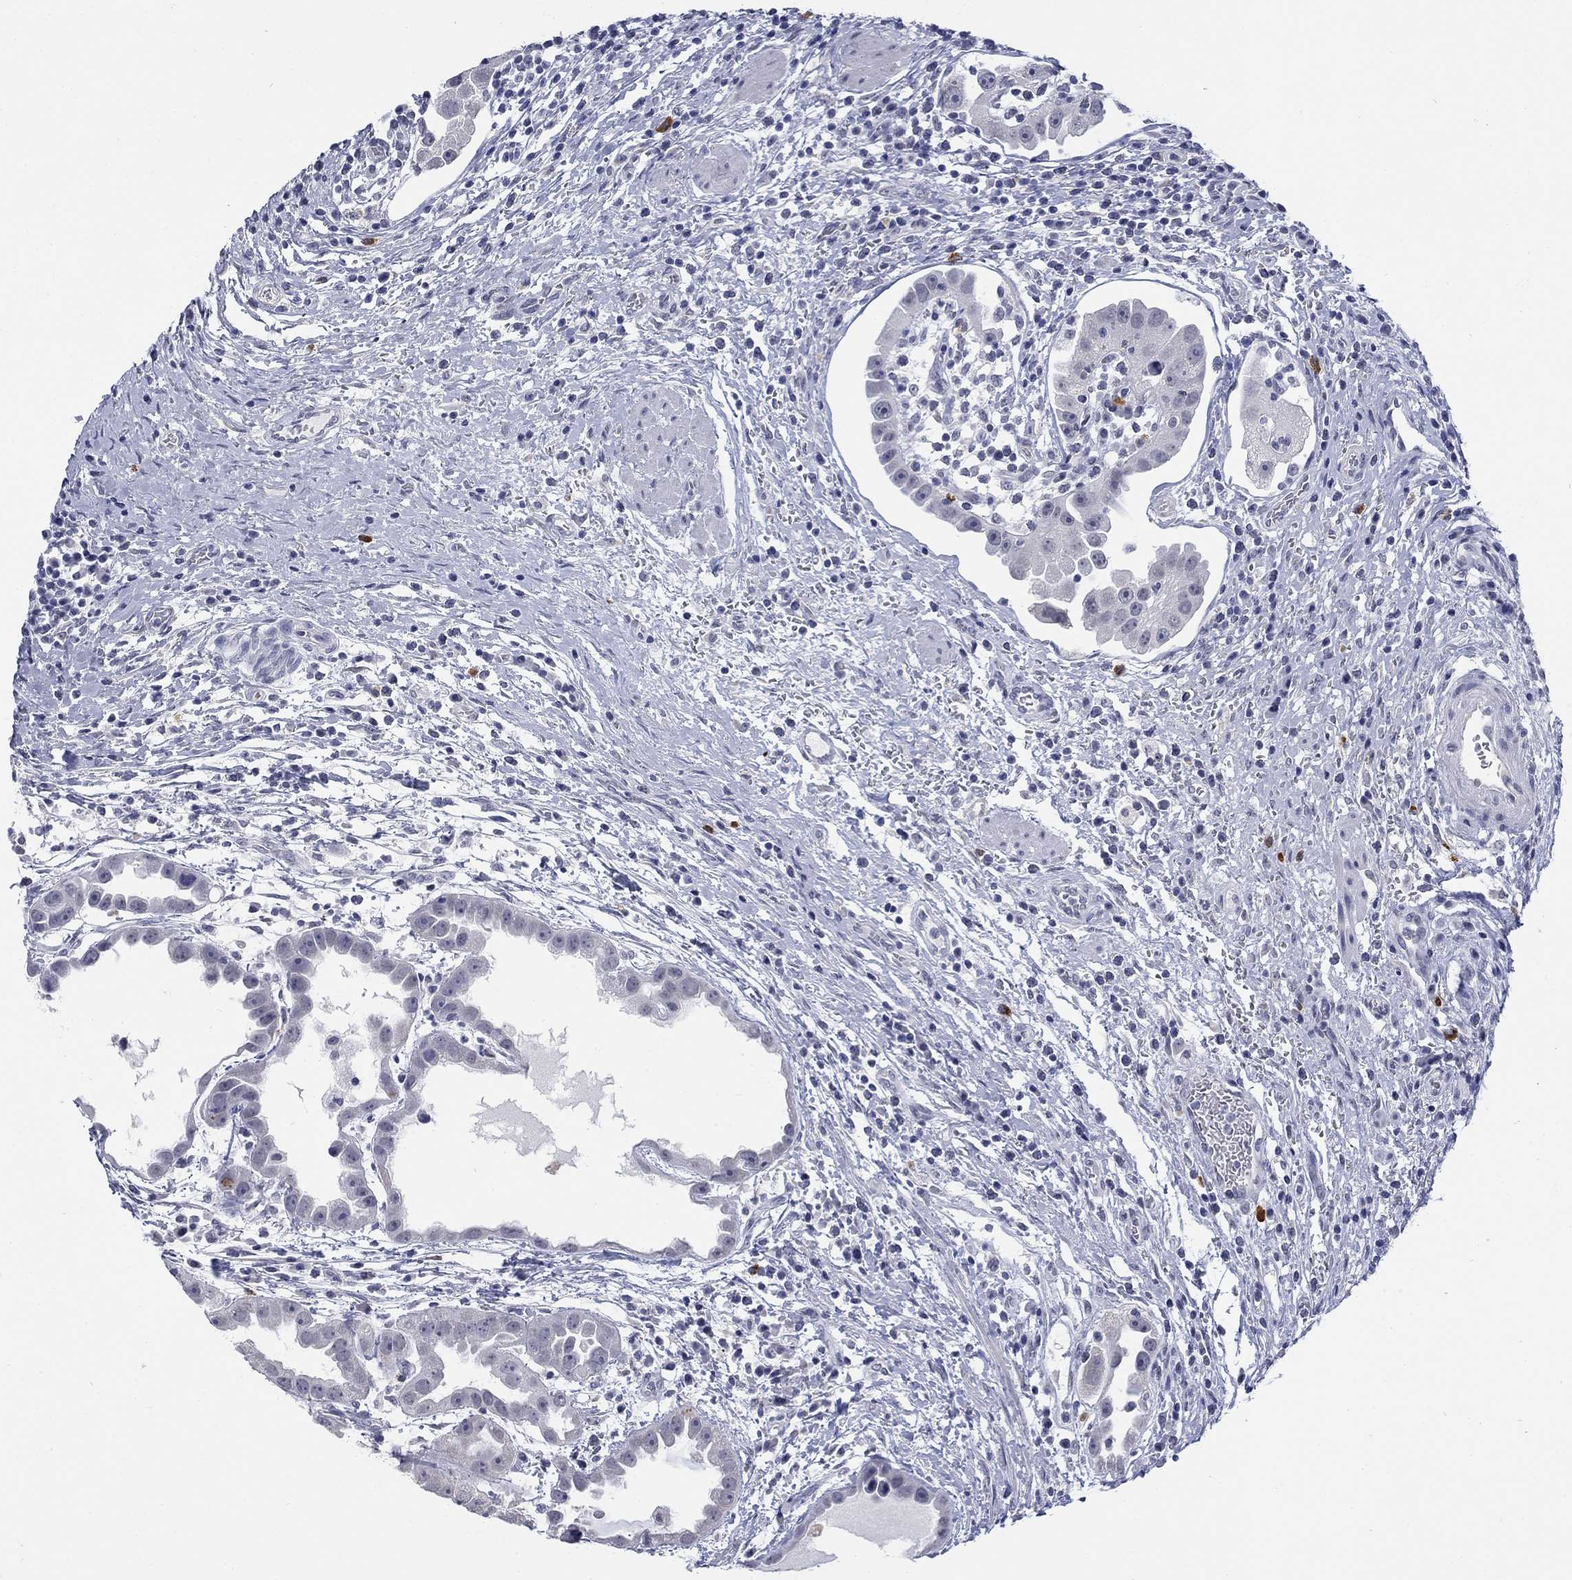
{"staining": {"intensity": "negative", "quantity": "none", "location": "none"}, "tissue": "urothelial cancer", "cell_type": "Tumor cells", "image_type": "cancer", "snomed": [{"axis": "morphology", "description": "Urothelial carcinoma, High grade"}, {"axis": "topography", "description": "Urinary bladder"}], "caption": "There is no significant staining in tumor cells of urothelial cancer.", "gene": "ECEL1", "patient": {"sex": "female", "age": 41}}